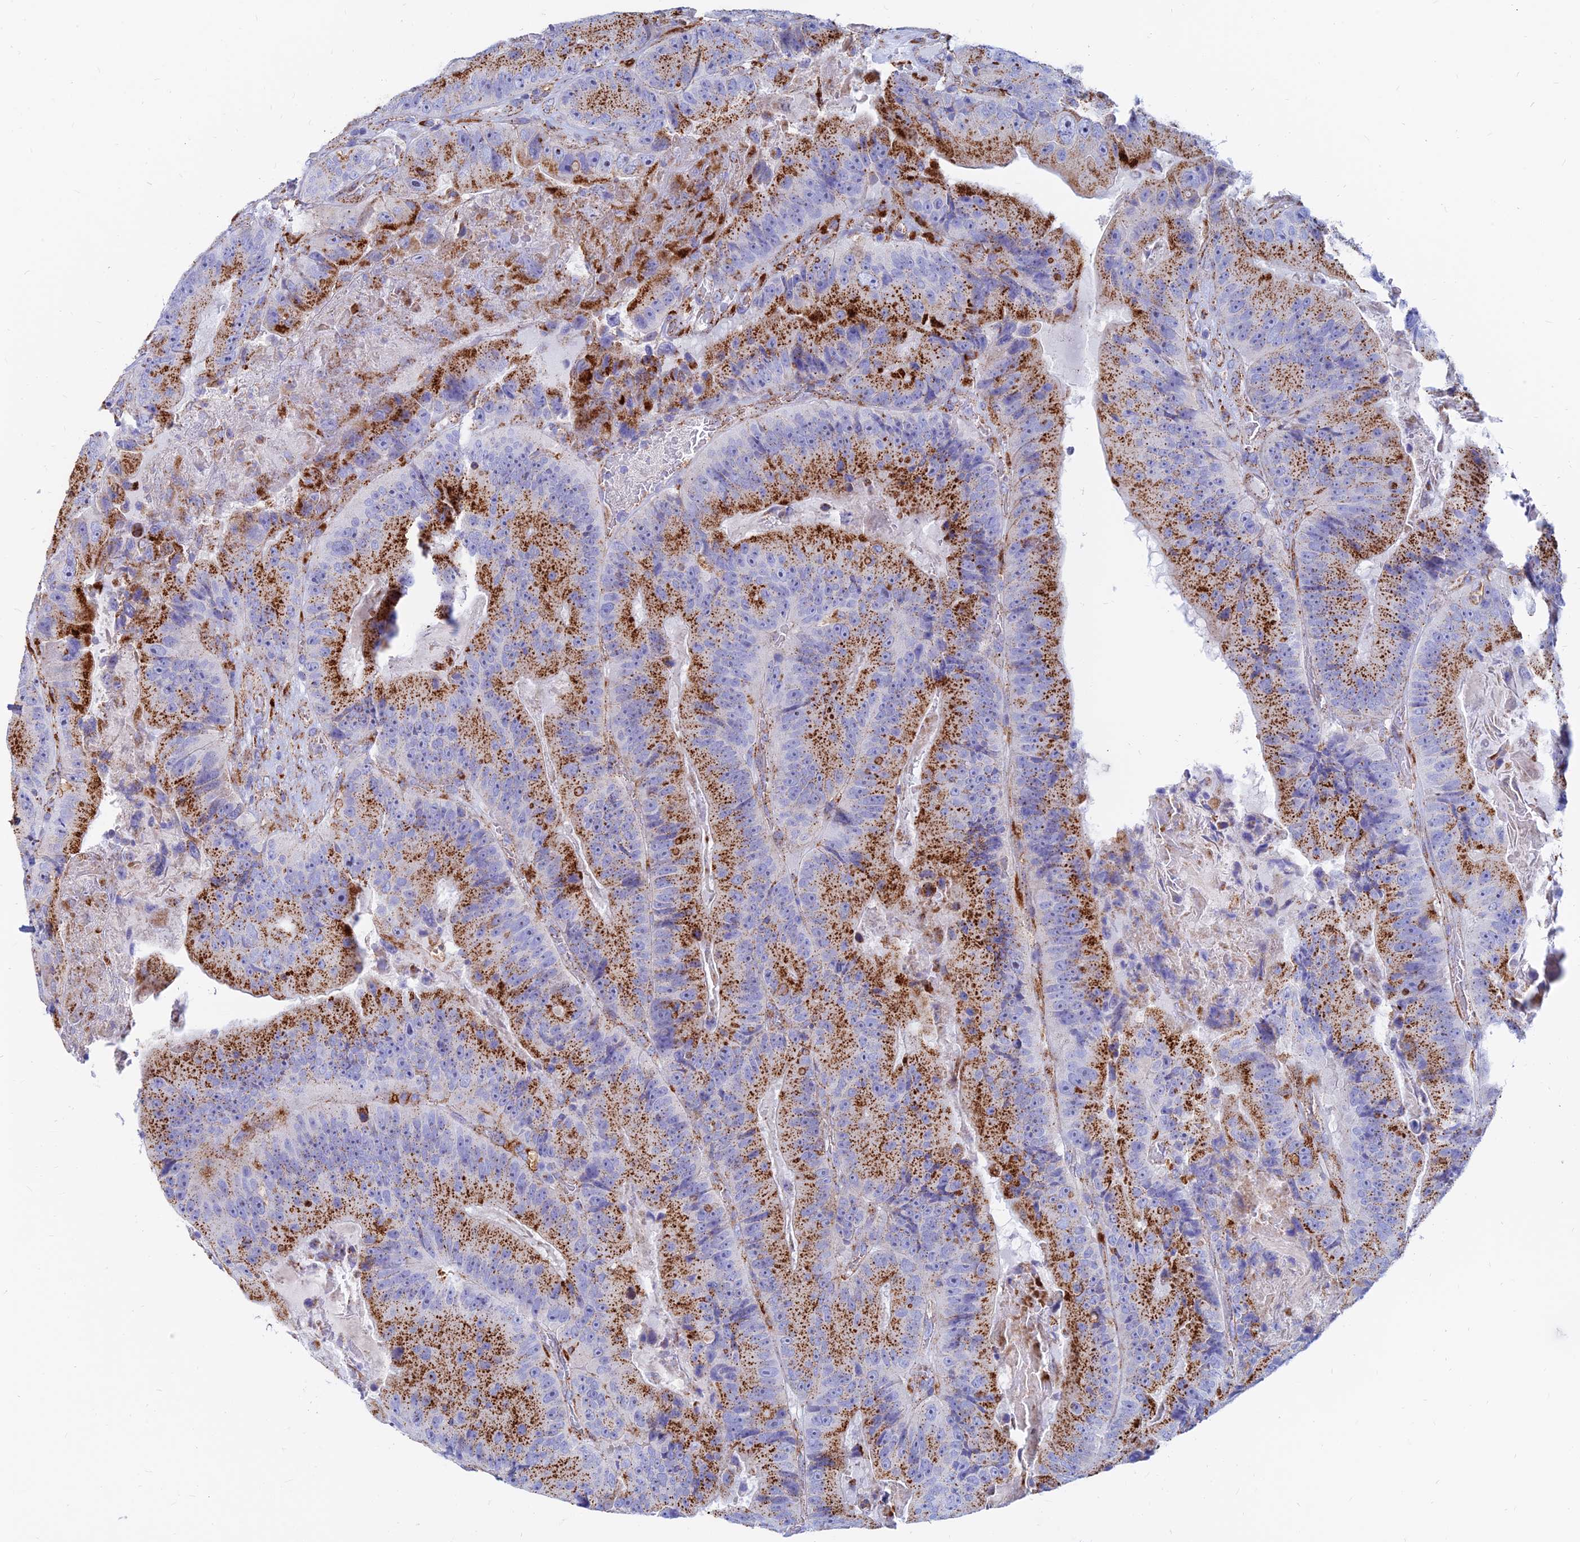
{"staining": {"intensity": "strong", "quantity": ">75%", "location": "cytoplasmic/membranous"}, "tissue": "colorectal cancer", "cell_type": "Tumor cells", "image_type": "cancer", "snomed": [{"axis": "morphology", "description": "Adenocarcinoma, NOS"}, {"axis": "topography", "description": "Colon"}], "caption": "Strong cytoplasmic/membranous expression is identified in approximately >75% of tumor cells in adenocarcinoma (colorectal). (DAB (3,3'-diaminobenzidine) IHC with brightfield microscopy, high magnification).", "gene": "SPNS1", "patient": {"sex": "female", "age": 86}}